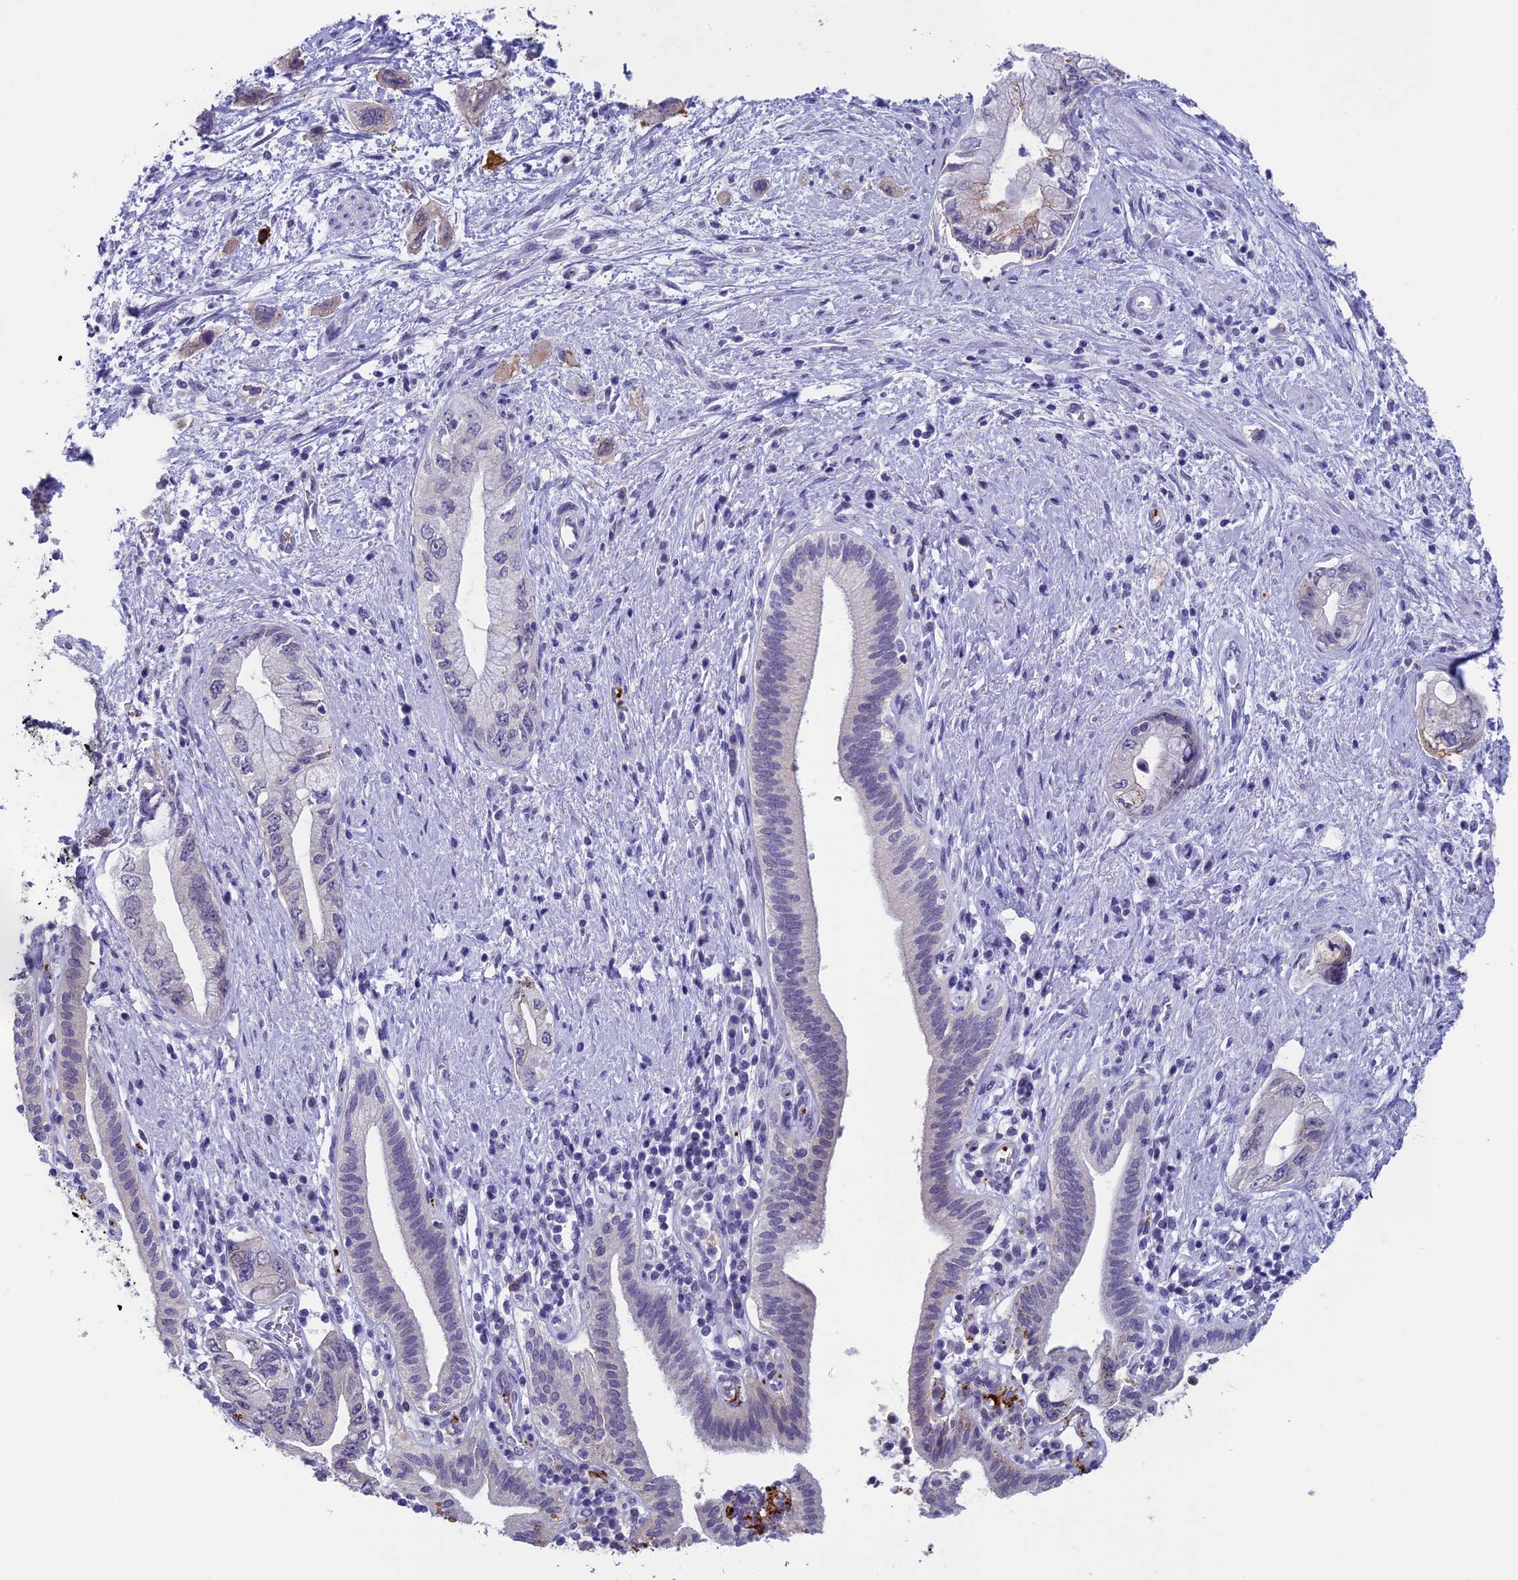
{"staining": {"intensity": "negative", "quantity": "none", "location": "none"}, "tissue": "pancreatic cancer", "cell_type": "Tumor cells", "image_type": "cancer", "snomed": [{"axis": "morphology", "description": "Adenocarcinoma, NOS"}, {"axis": "topography", "description": "Pancreas"}], "caption": "Immunohistochemistry of pancreatic adenocarcinoma reveals no staining in tumor cells.", "gene": "AIFM2", "patient": {"sex": "female", "age": 73}}